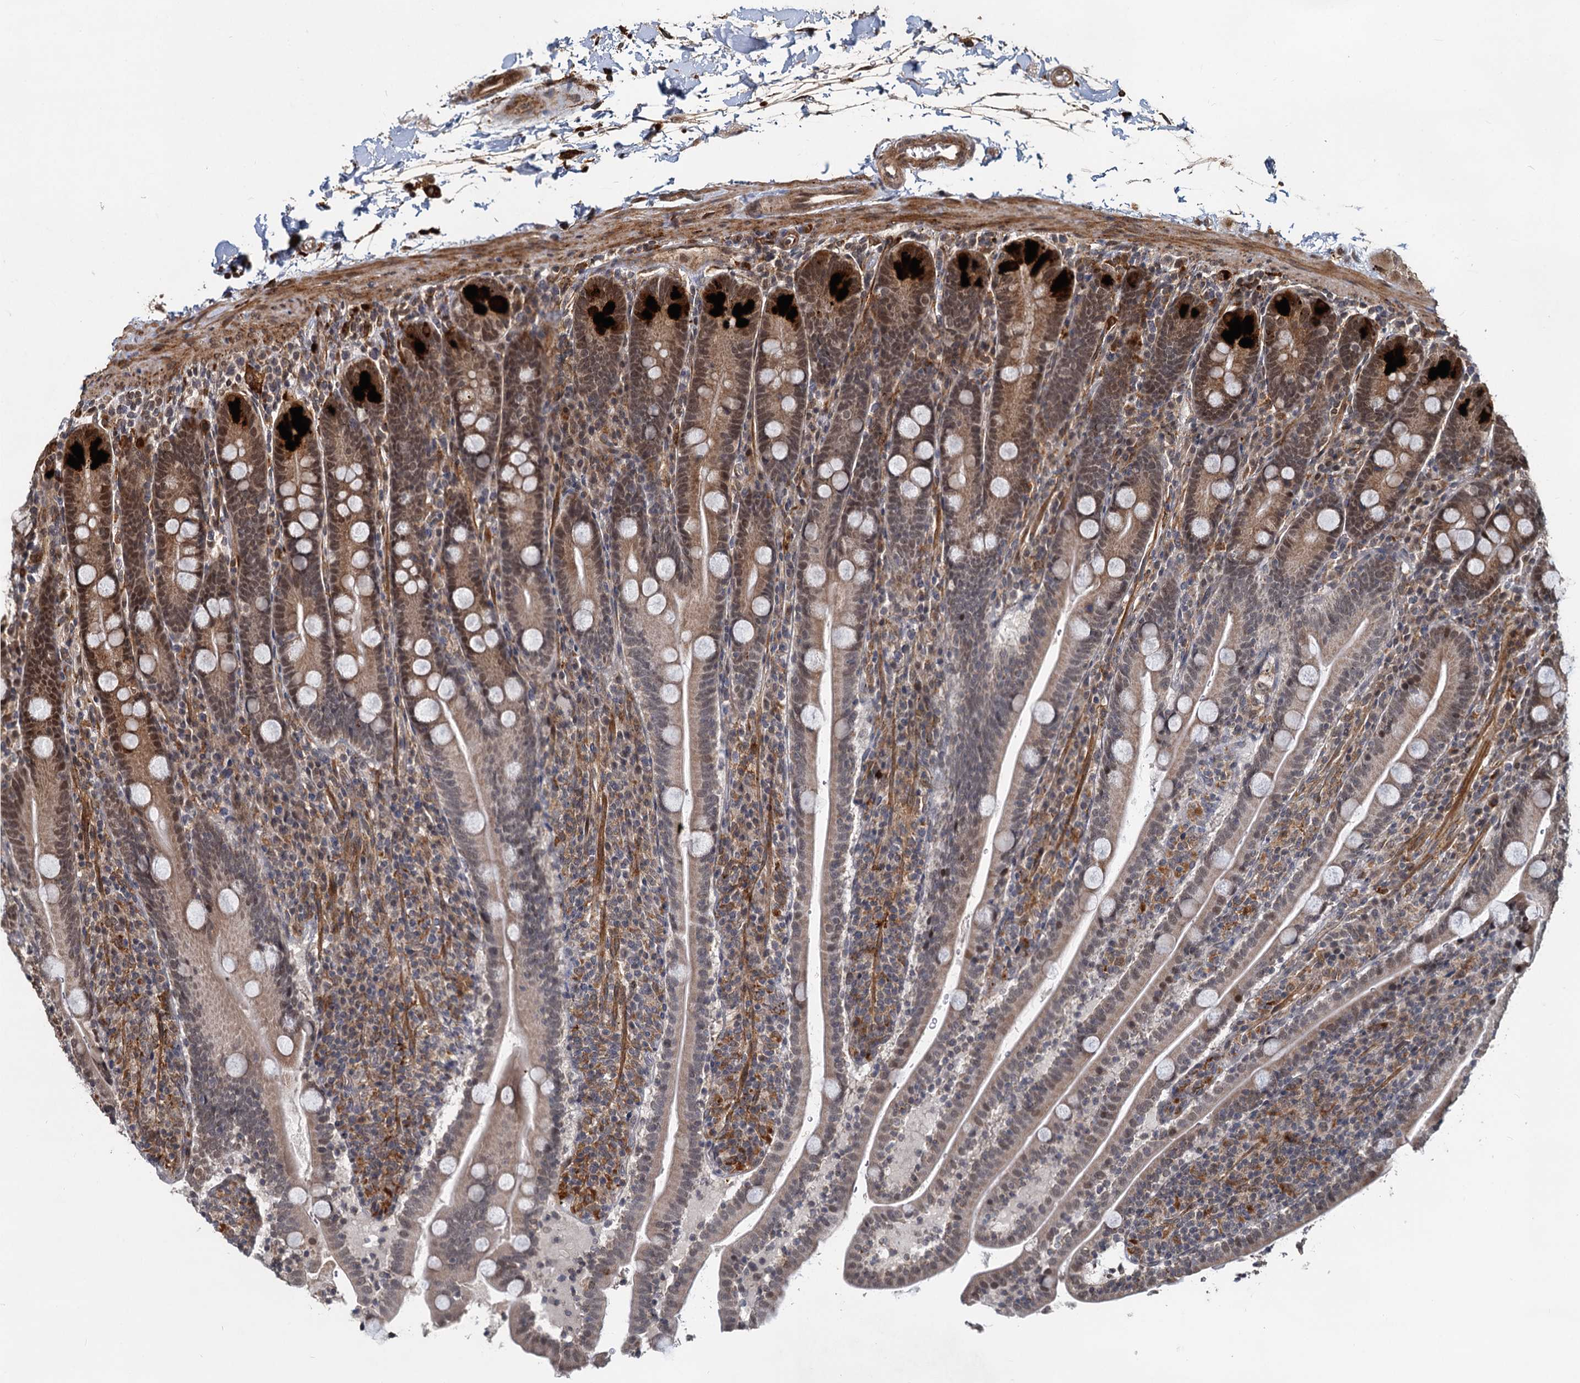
{"staining": {"intensity": "strong", "quantity": "25%-75%", "location": "cytoplasmic/membranous,nuclear"}, "tissue": "duodenum", "cell_type": "Glandular cells", "image_type": "normal", "snomed": [{"axis": "morphology", "description": "Normal tissue, NOS"}, {"axis": "topography", "description": "Duodenum"}], "caption": "A high-resolution photomicrograph shows immunohistochemistry (IHC) staining of normal duodenum, which demonstrates strong cytoplasmic/membranous,nuclear expression in approximately 25%-75% of glandular cells.", "gene": "TRIM23", "patient": {"sex": "male", "age": 35}}